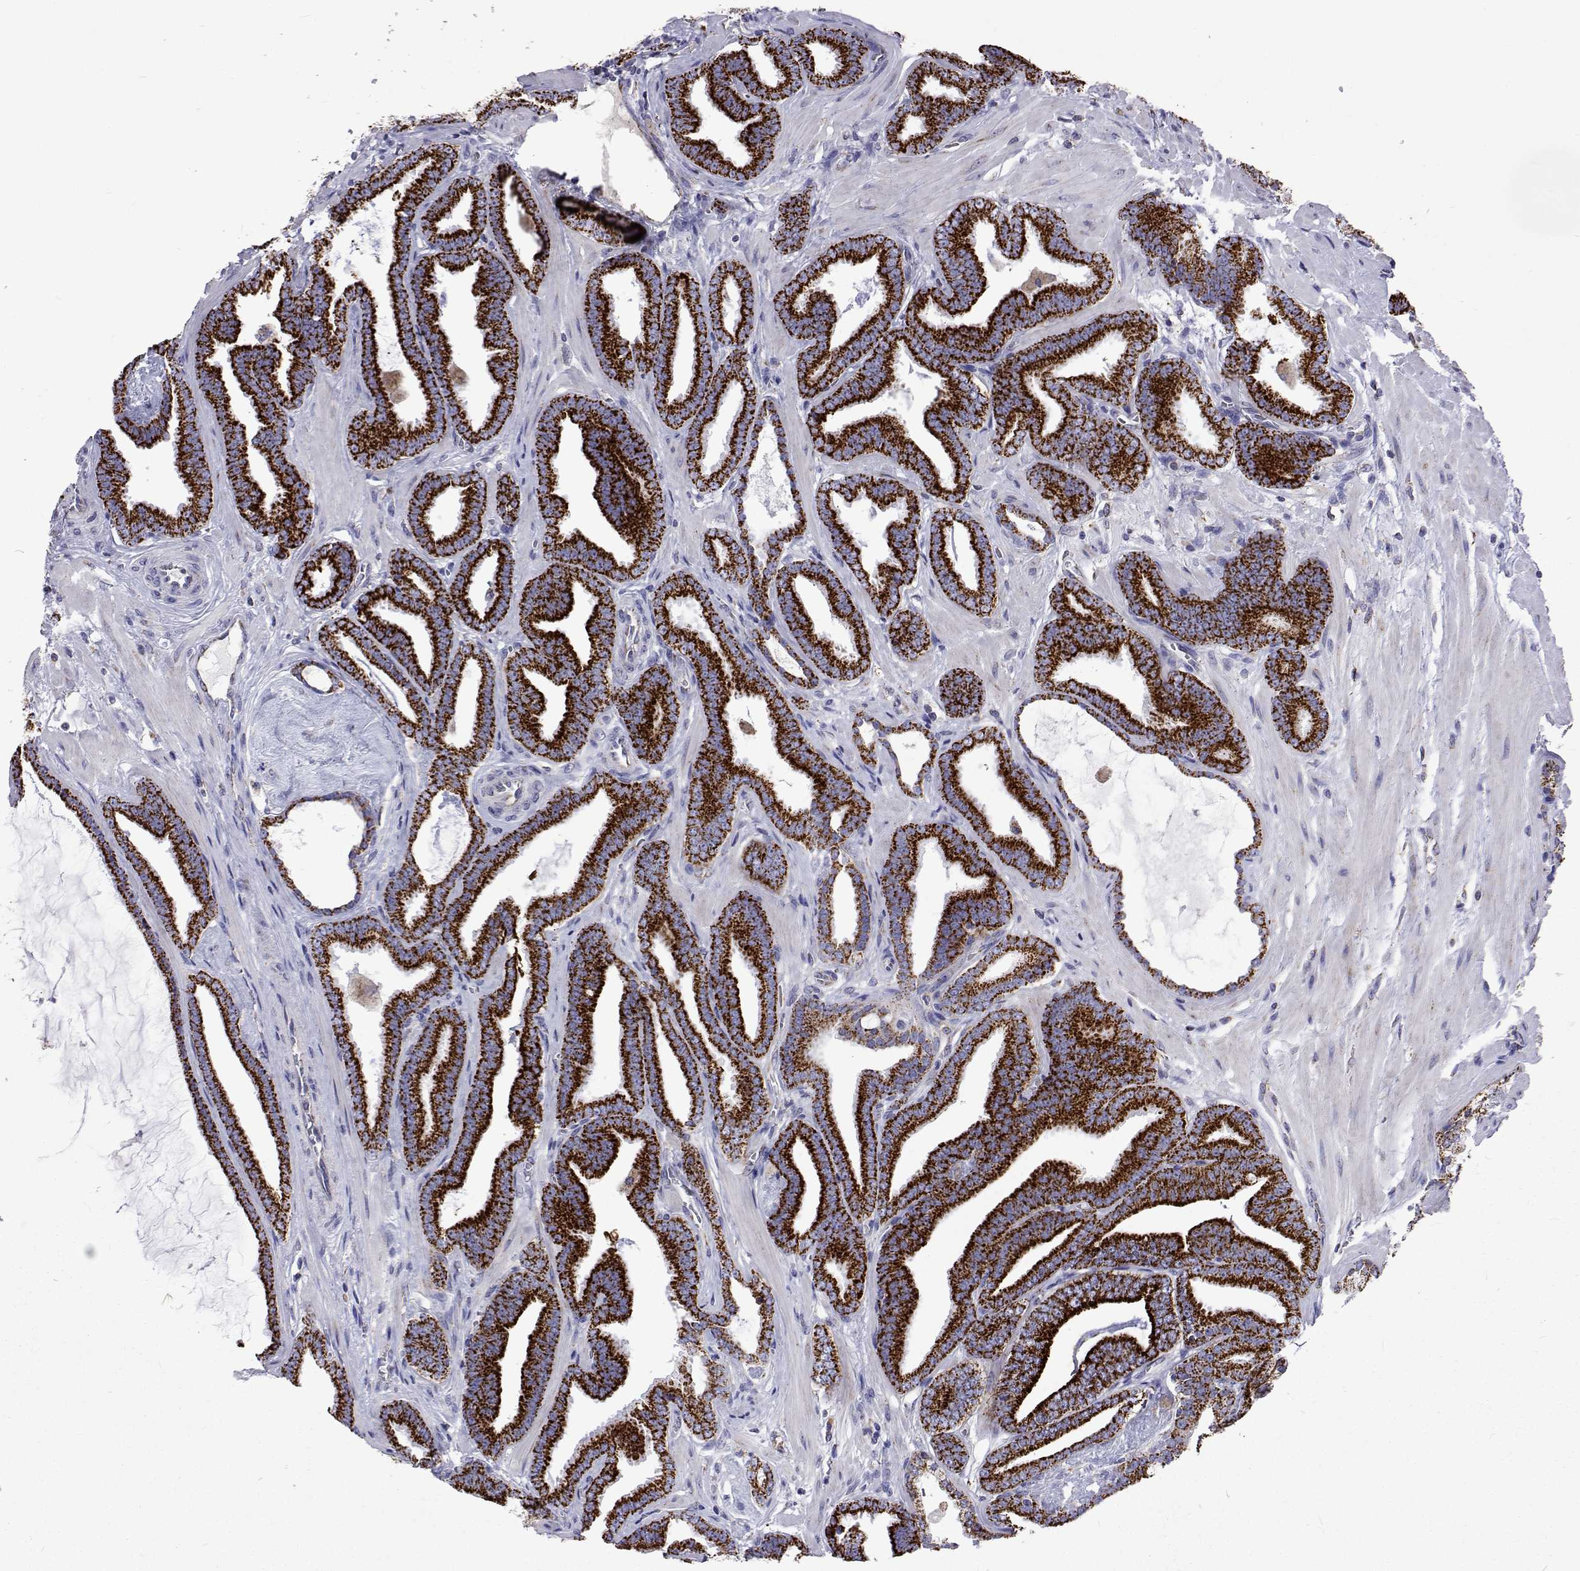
{"staining": {"intensity": "strong", "quantity": ">75%", "location": "cytoplasmic/membranous"}, "tissue": "prostate cancer", "cell_type": "Tumor cells", "image_type": "cancer", "snomed": [{"axis": "morphology", "description": "Adenocarcinoma, Low grade"}, {"axis": "topography", "description": "Prostate"}], "caption": "This is an image of IHC staining of prostate low-grade adenocarcinoma, which shows strong expression in the cytoplasmic/membranous of tumor cells.", "gene": "MCCC2", "patient": {"sex": "male", "age": 63}}